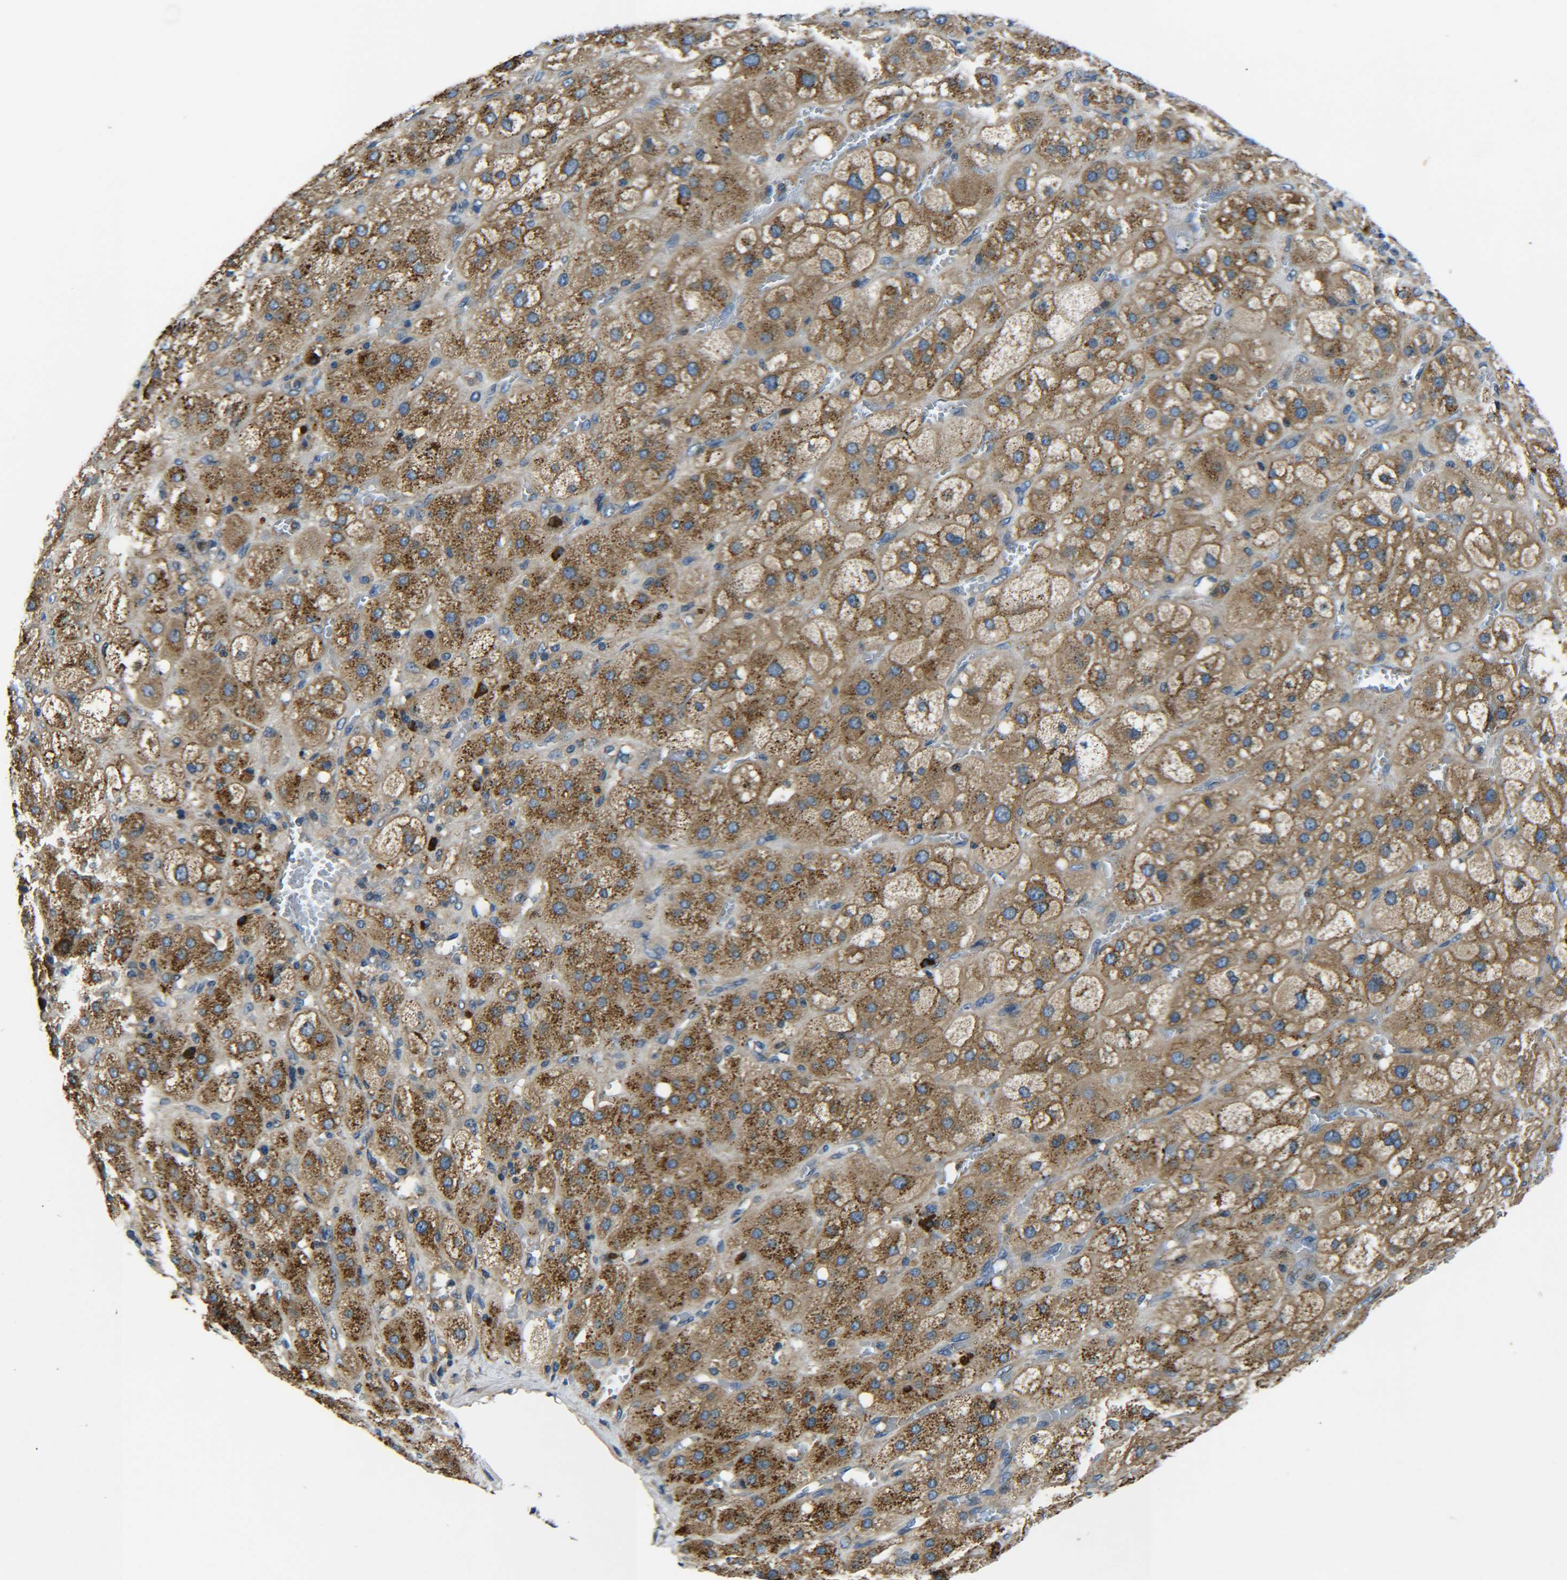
{"staining": {"intensity": "moderate", "quantity": ">75%", "location": "cytoplasmic/membranous"}, "tissue": "adrenal gland", "cell_type": "Glandular cells", "image_type": "normal", "snomed": [{"axis": "morphology", "description": "Normal tissue, NOS"}, {"axis": "topography", "description": "Adrenal gland"}], "caption": "Immunohistochemistry photomicrograph of unremarkable adrenal gland: adrenal gland stained using immunohistochemistry reveals medium levels of moderate protein expression localized specifically in the cytoplasmic/membranous of glandular cells, appearing as a cytoplasmic/membranous brown color.", "gene": "RAB1B", "patient": {"sex": "female", "age": 47}}